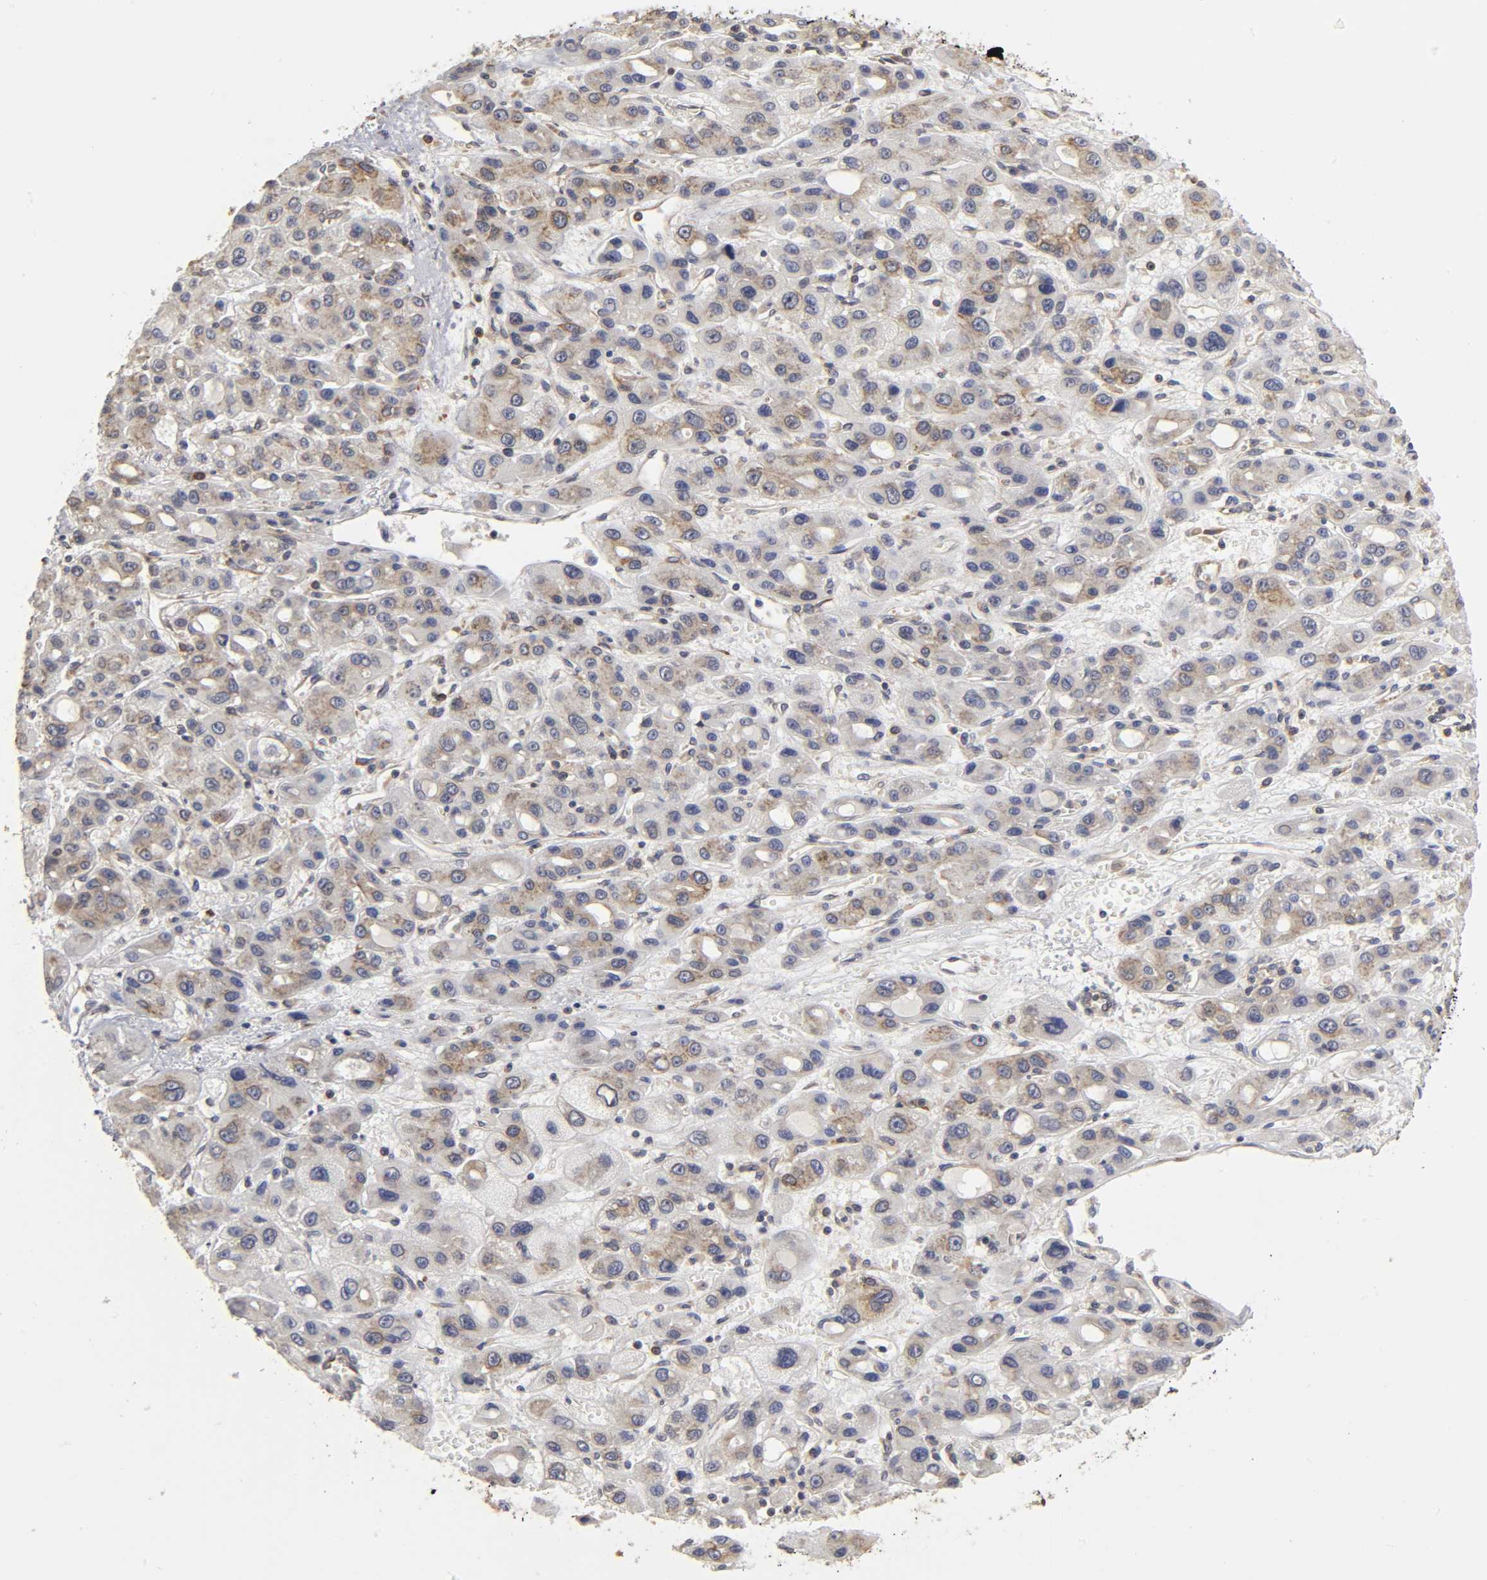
{"staining": {"intensity": "moderate", "quantity": ">75%", "location": "cytoplasmic/membranous"}, "tissue": "liver cancer", "cell_type": "Tumor cells", "image_type": "cancer", "snomed": [{"axis": "morphology", "description": "Carcinoma, Hepatocellular, NOS"}, {"axis": "topography", "description": "Liver"}], "caption": "Hepatocellular carcinoma (liver) was stained to show a protein in brown. There is medium levels of moderate cytoplasmic/membranous expression in approximately >75% of tumor cells.", "gene": "RPL14", "patient": {"sex": "male", "age": 55}}